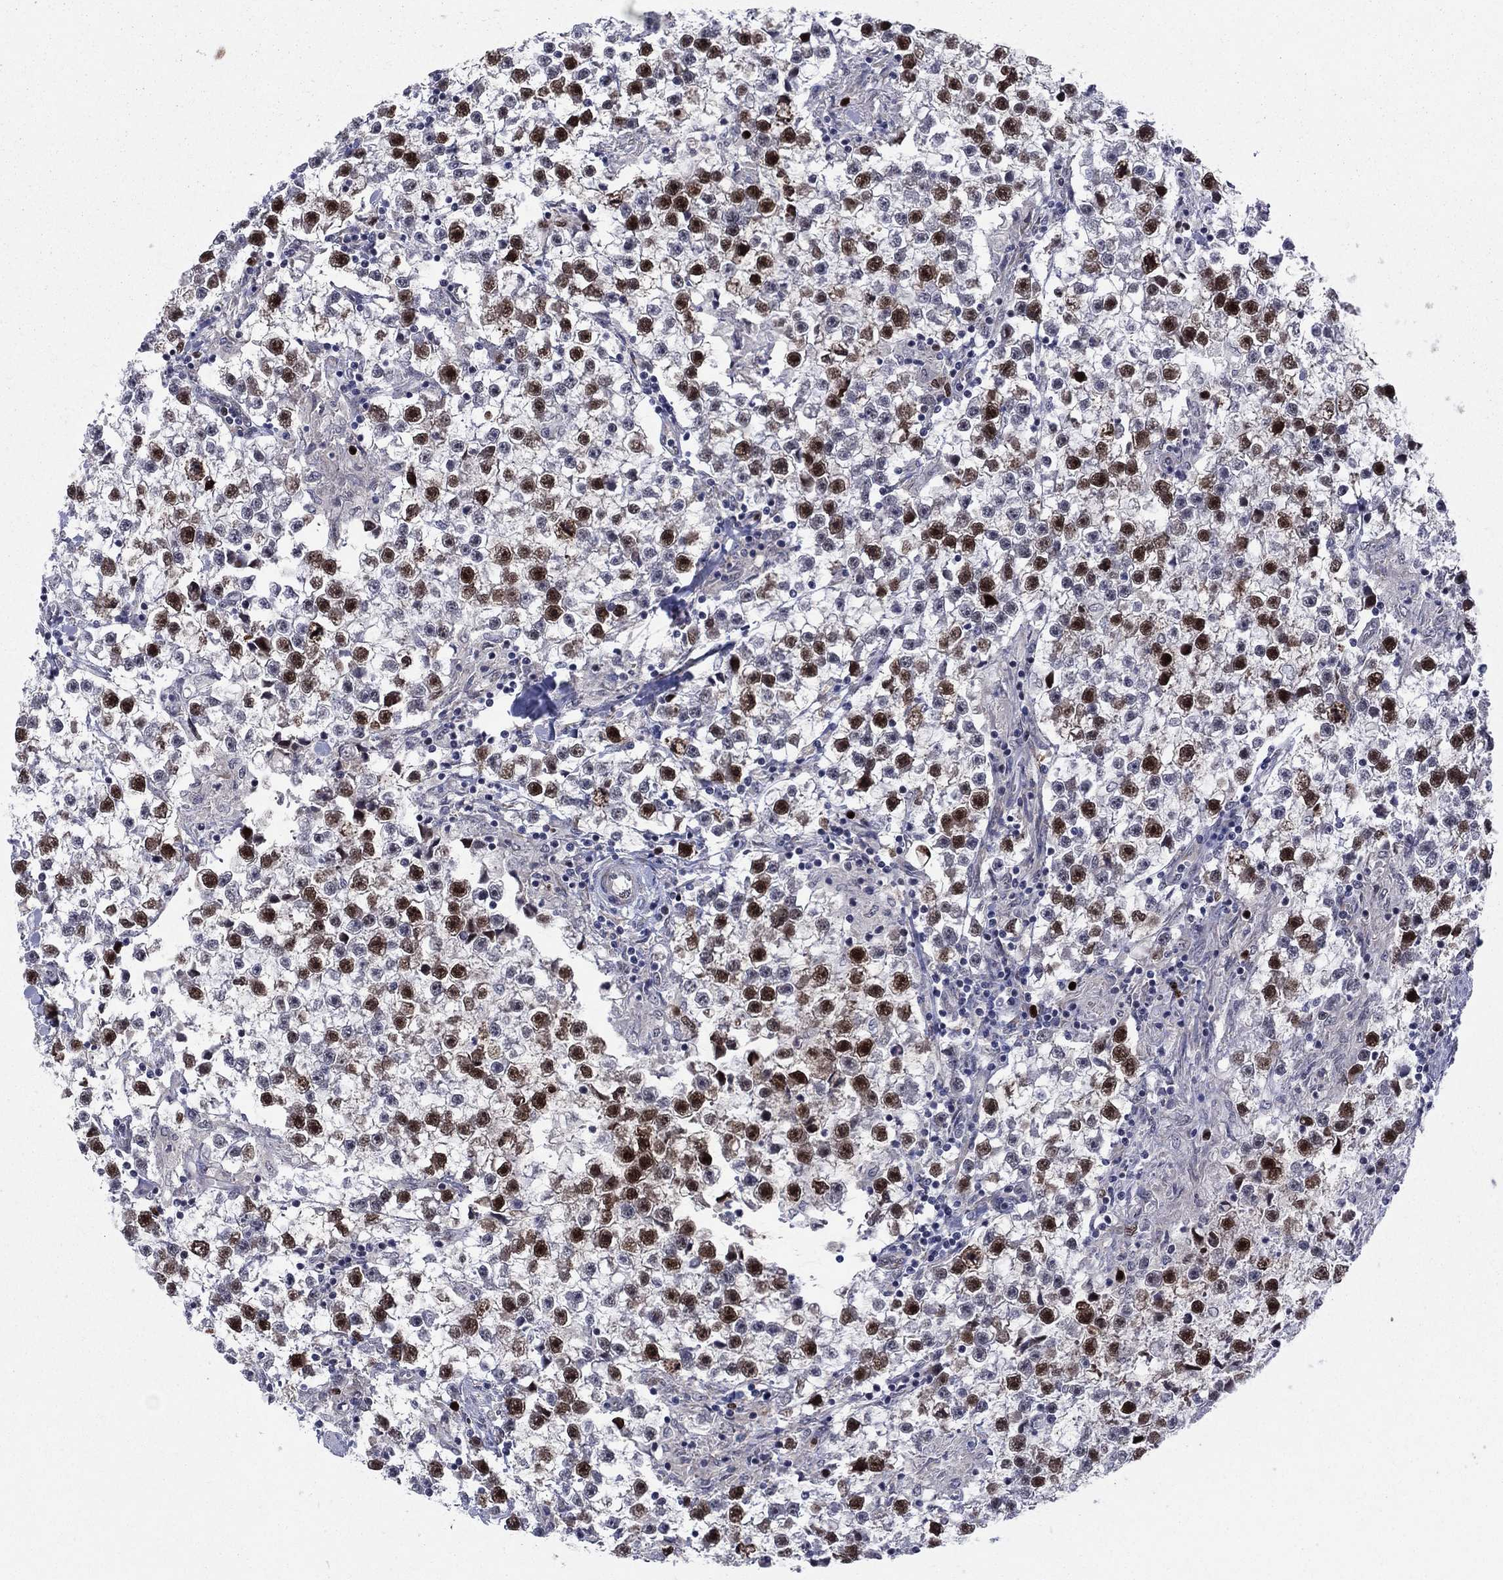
{"staining": {"intensity": "strong", "quantity": "25%-75%", "location": "nuclear"}, "tissue": "testis cancer", "cell_type": "Tumor cells", "image_type": "cancer", "snomed": [{"axis": "morphology", "description": "Seminoma, NOS"}, {"axis": "topography", "description": "Testis"}], "caption": "High-magnification brightfield microscopy of testis seminoma stained with DAB (3,3'-diaminobenzidine) (brown) and counterstained with hematoxylin (blue). tumor cells exhibit strong nuclear positivity is appreciated in approximately25%-75% of cells.", "gene": "CDCA5", "patient": {"sex": "male", "age": 59}}